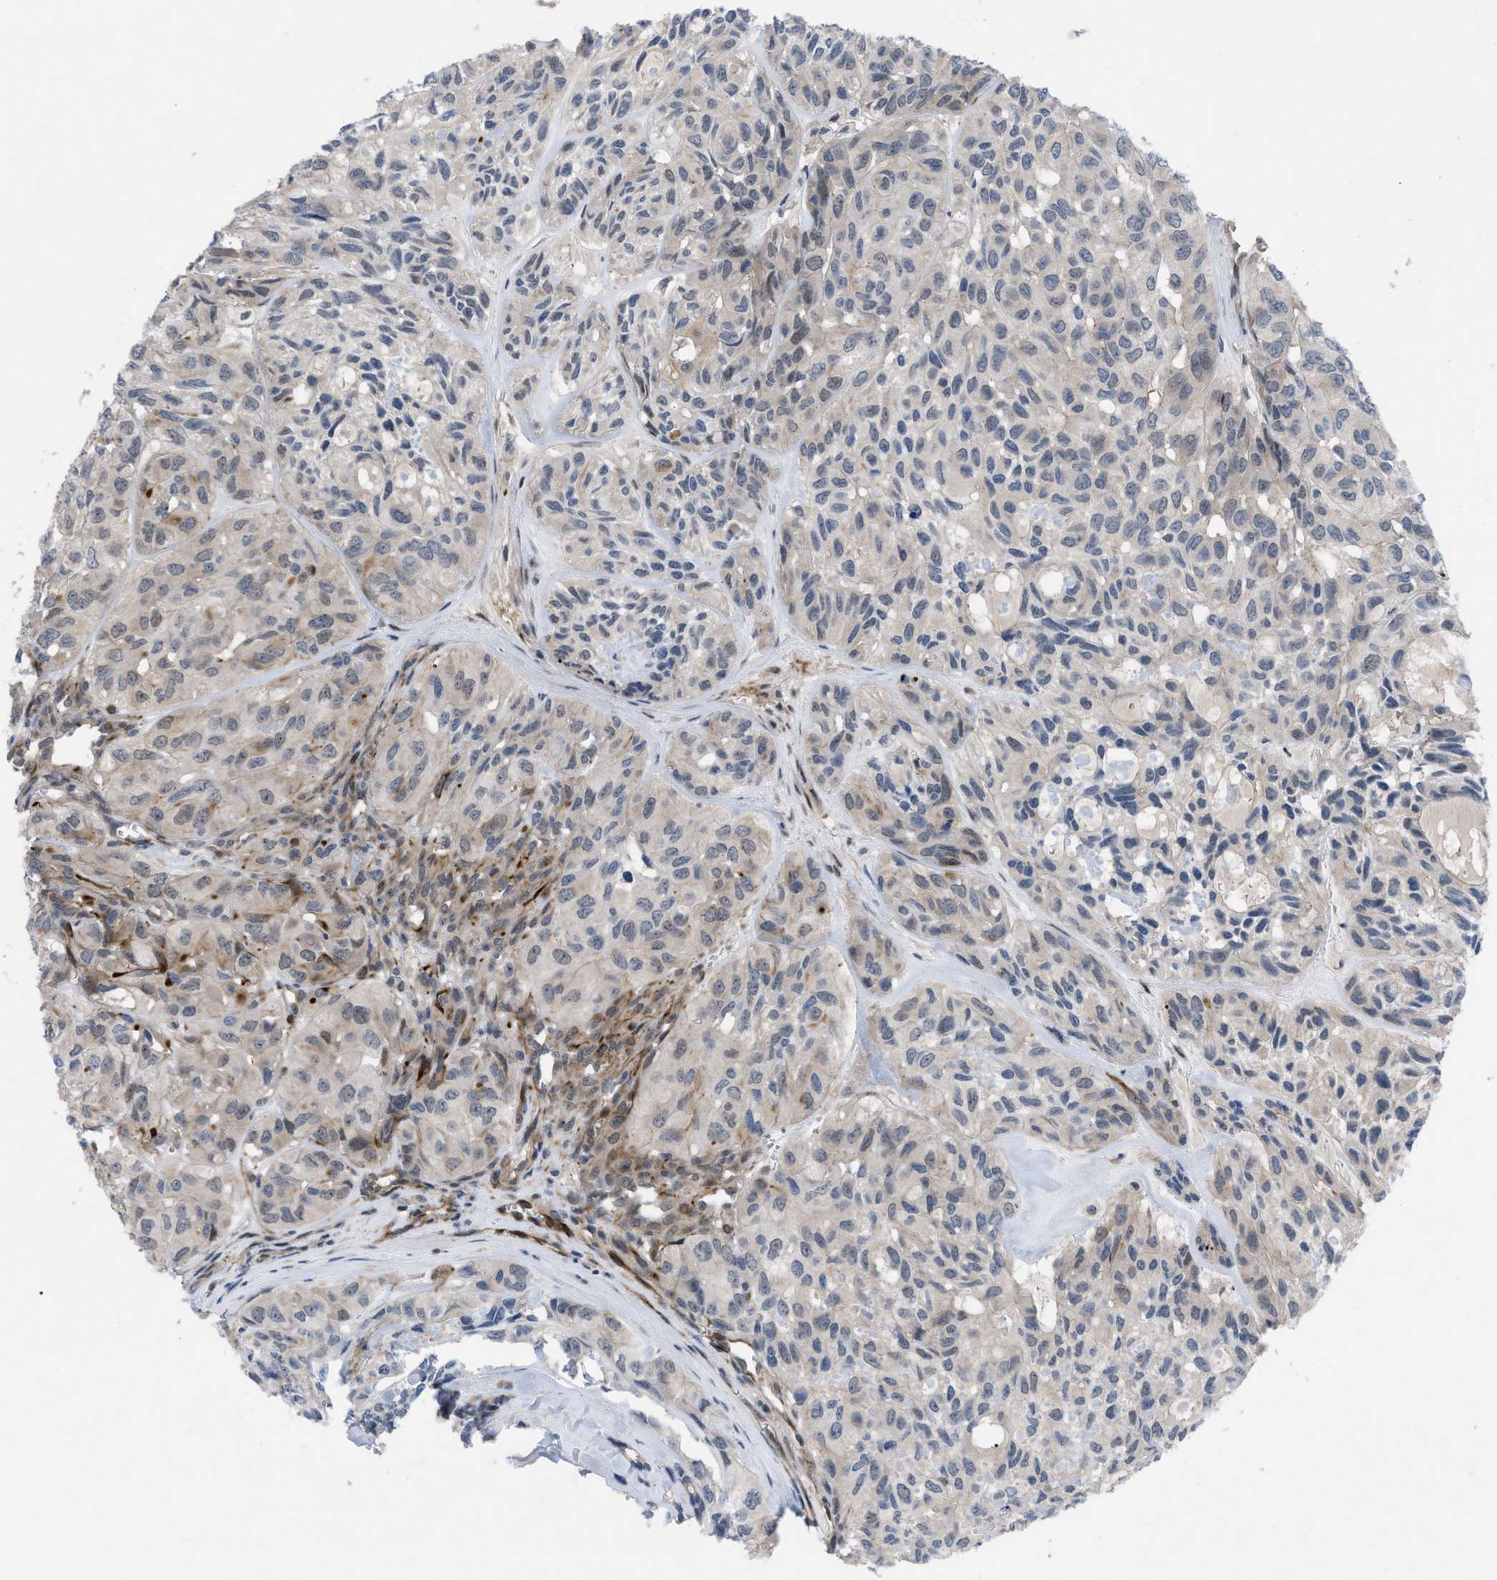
{"staining": {"intensity": "weak", "quantity": "<25%", "location": "cytoplasmic/membranous"}, "tissue": "head and neck cancer", "cell_type": "Tumor cells", "image_type": "cancer", "snomed": [{"axis": "morphology", "description": "Adenocarcinoma, NOS"}, {"axis": "topography", "description": "Salivary gland, NOS"}, {"axis": "topography", "description": "Head-Neck"}], "caption": "The photomicrograph exhibits no staining of tumor cells in head and neck cancer.", "gene": "IL17RE", "patient": {"sex": "female", "age": 76}}